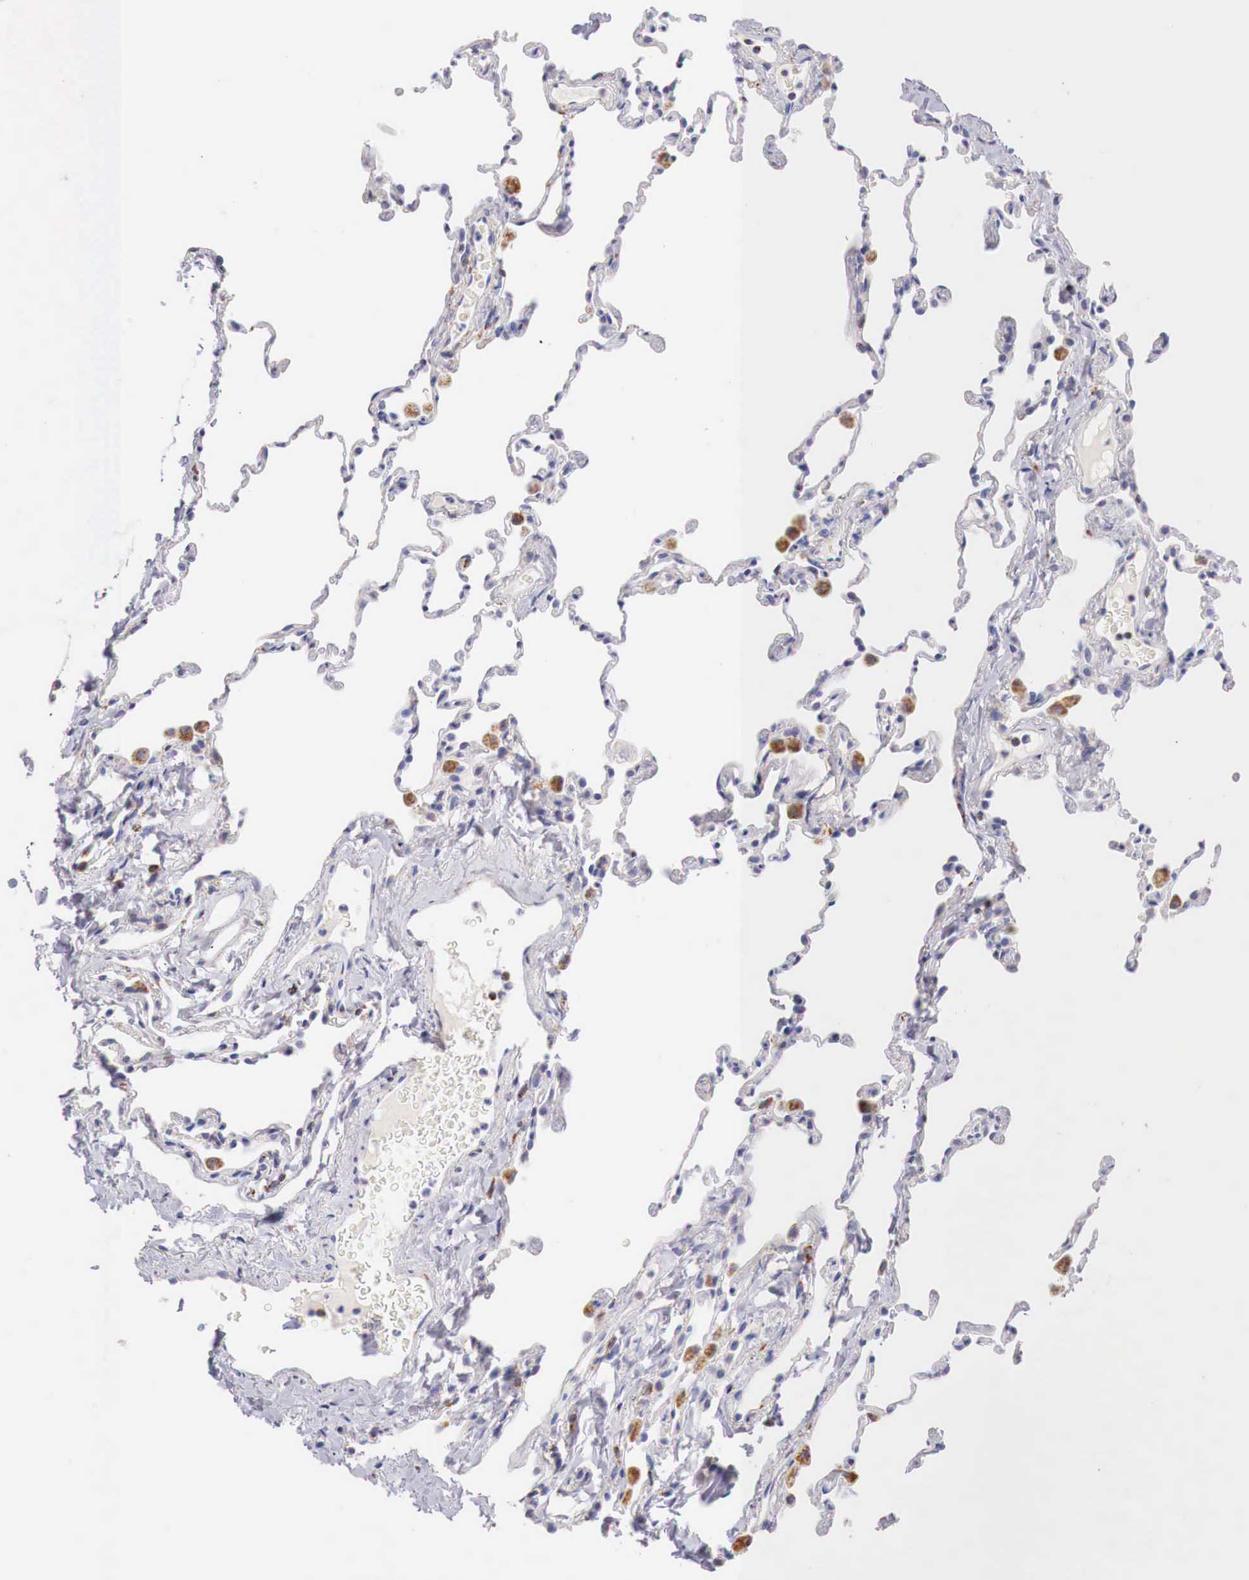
{"staining": {"intensity": "negative", "quantity": "none", "location": "none"}, "tissue": "lung", "cell_type": "Alveolar cells", "image_type": "normal", "snomed": [{"axis": "morphology", "description": "Normal tissue, NOS"}, {"axis": "topography", "description": "Lung"}], "caption": "This is an IHC photomicrograph of normal lung. There is no staining in alveolar cells.", "gene": "IDH3G", "patient": {"sex": "female", "age": 61}}